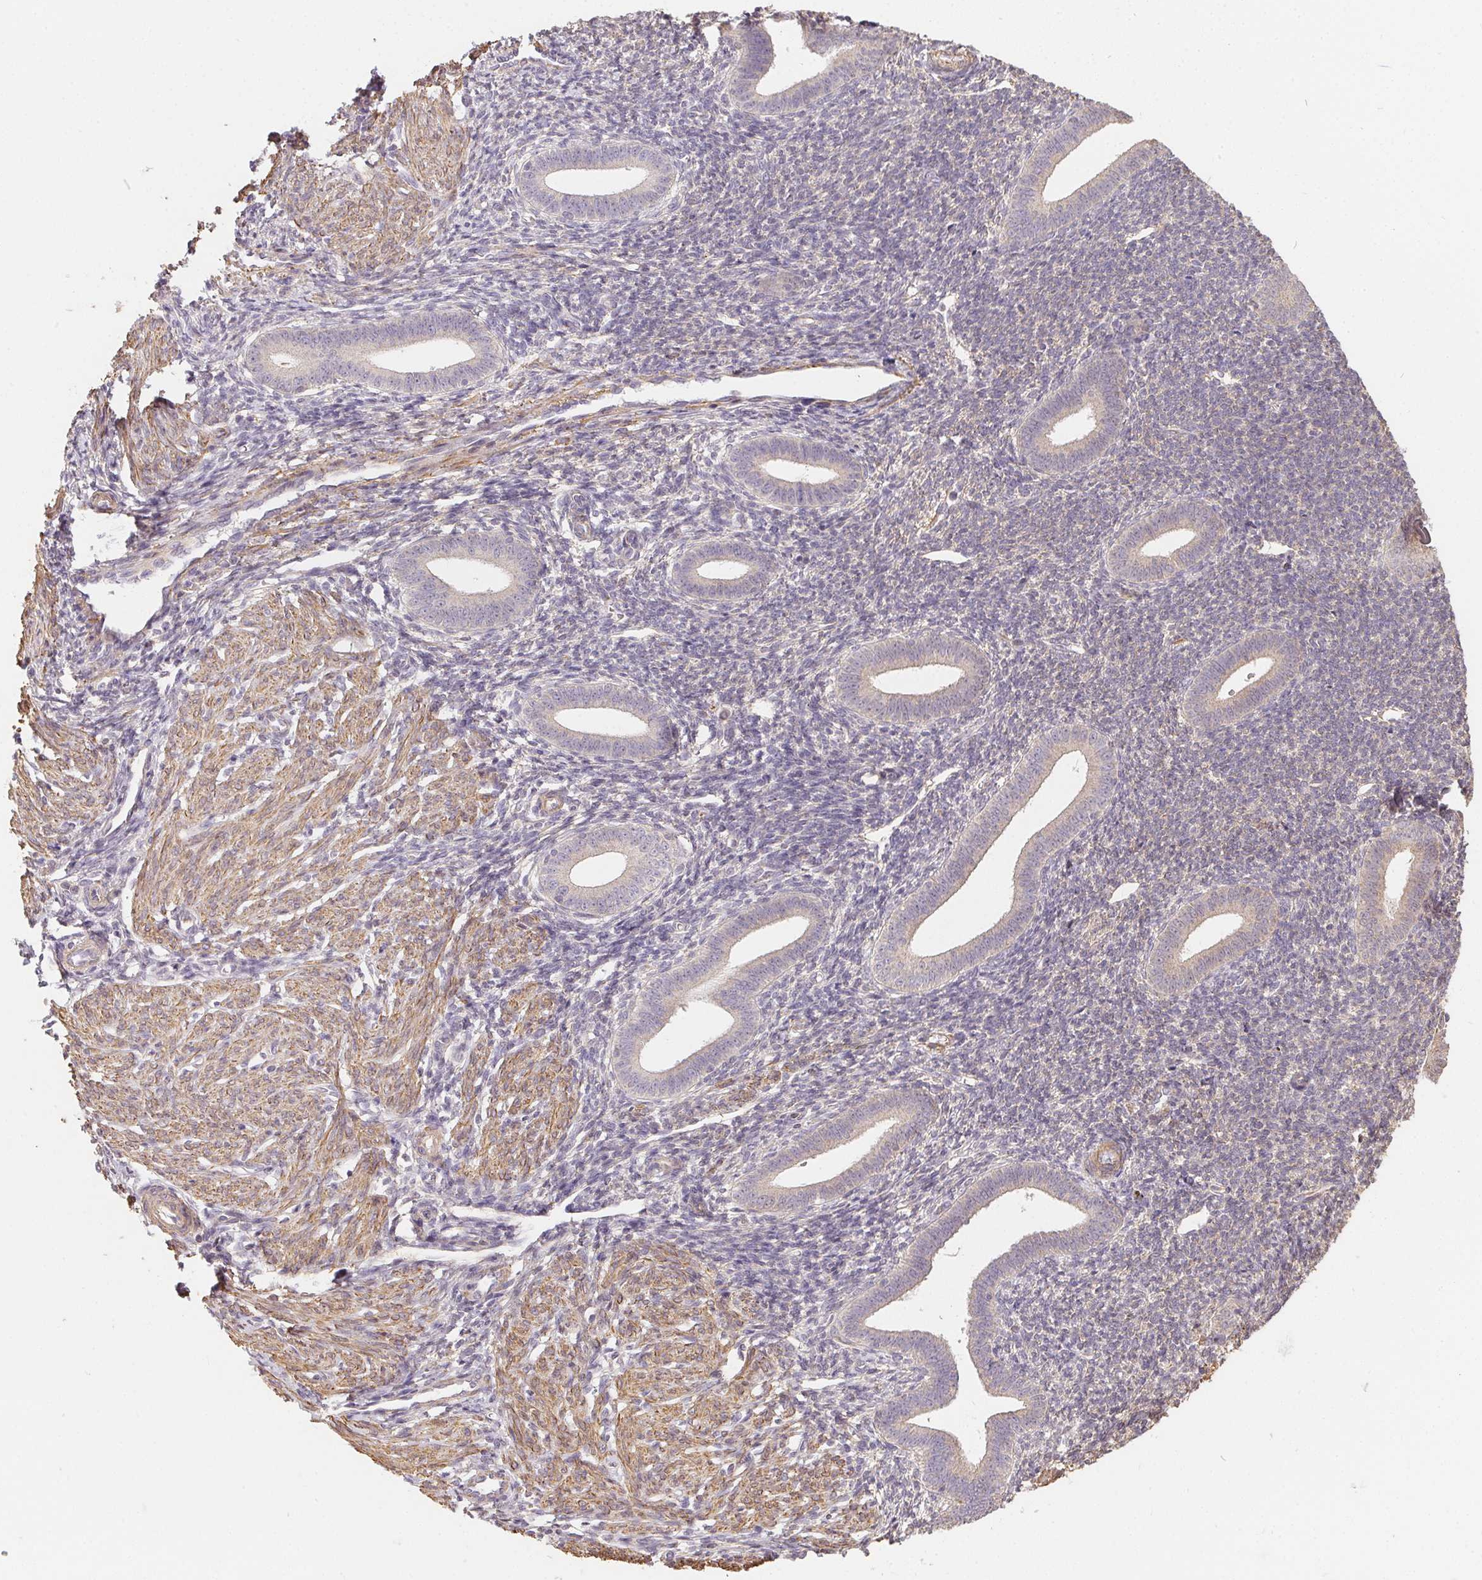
{"staining": {"intensity": "negative", "quantity": "none", "location": "none"}, "tissue": "endometrium", "cell_type": "Cells in endometrial stroma", "image_type": "normal", "snomed": [{"axis": "morphology", "description": "Normal tissue, NOS"}, {"axis": "topography", "description": "Endometrium"}], "caption": "High magnification brightfield microscopy of benign endometrium stained with DAB (3,3'-diaminobenzidine) (brown) and counterstained with hematoxylin (blue): cells in endometrial stroma show no significant staining. The staining was performed using DAB (3,3'-diaminobenzidine) to visualize the protein expression in brown, while the nuclei were stained in blue with hematoxylin (Magnification: 20x).", "gene": "REV3L", "patient": {"sex": "female", "age": 25}}